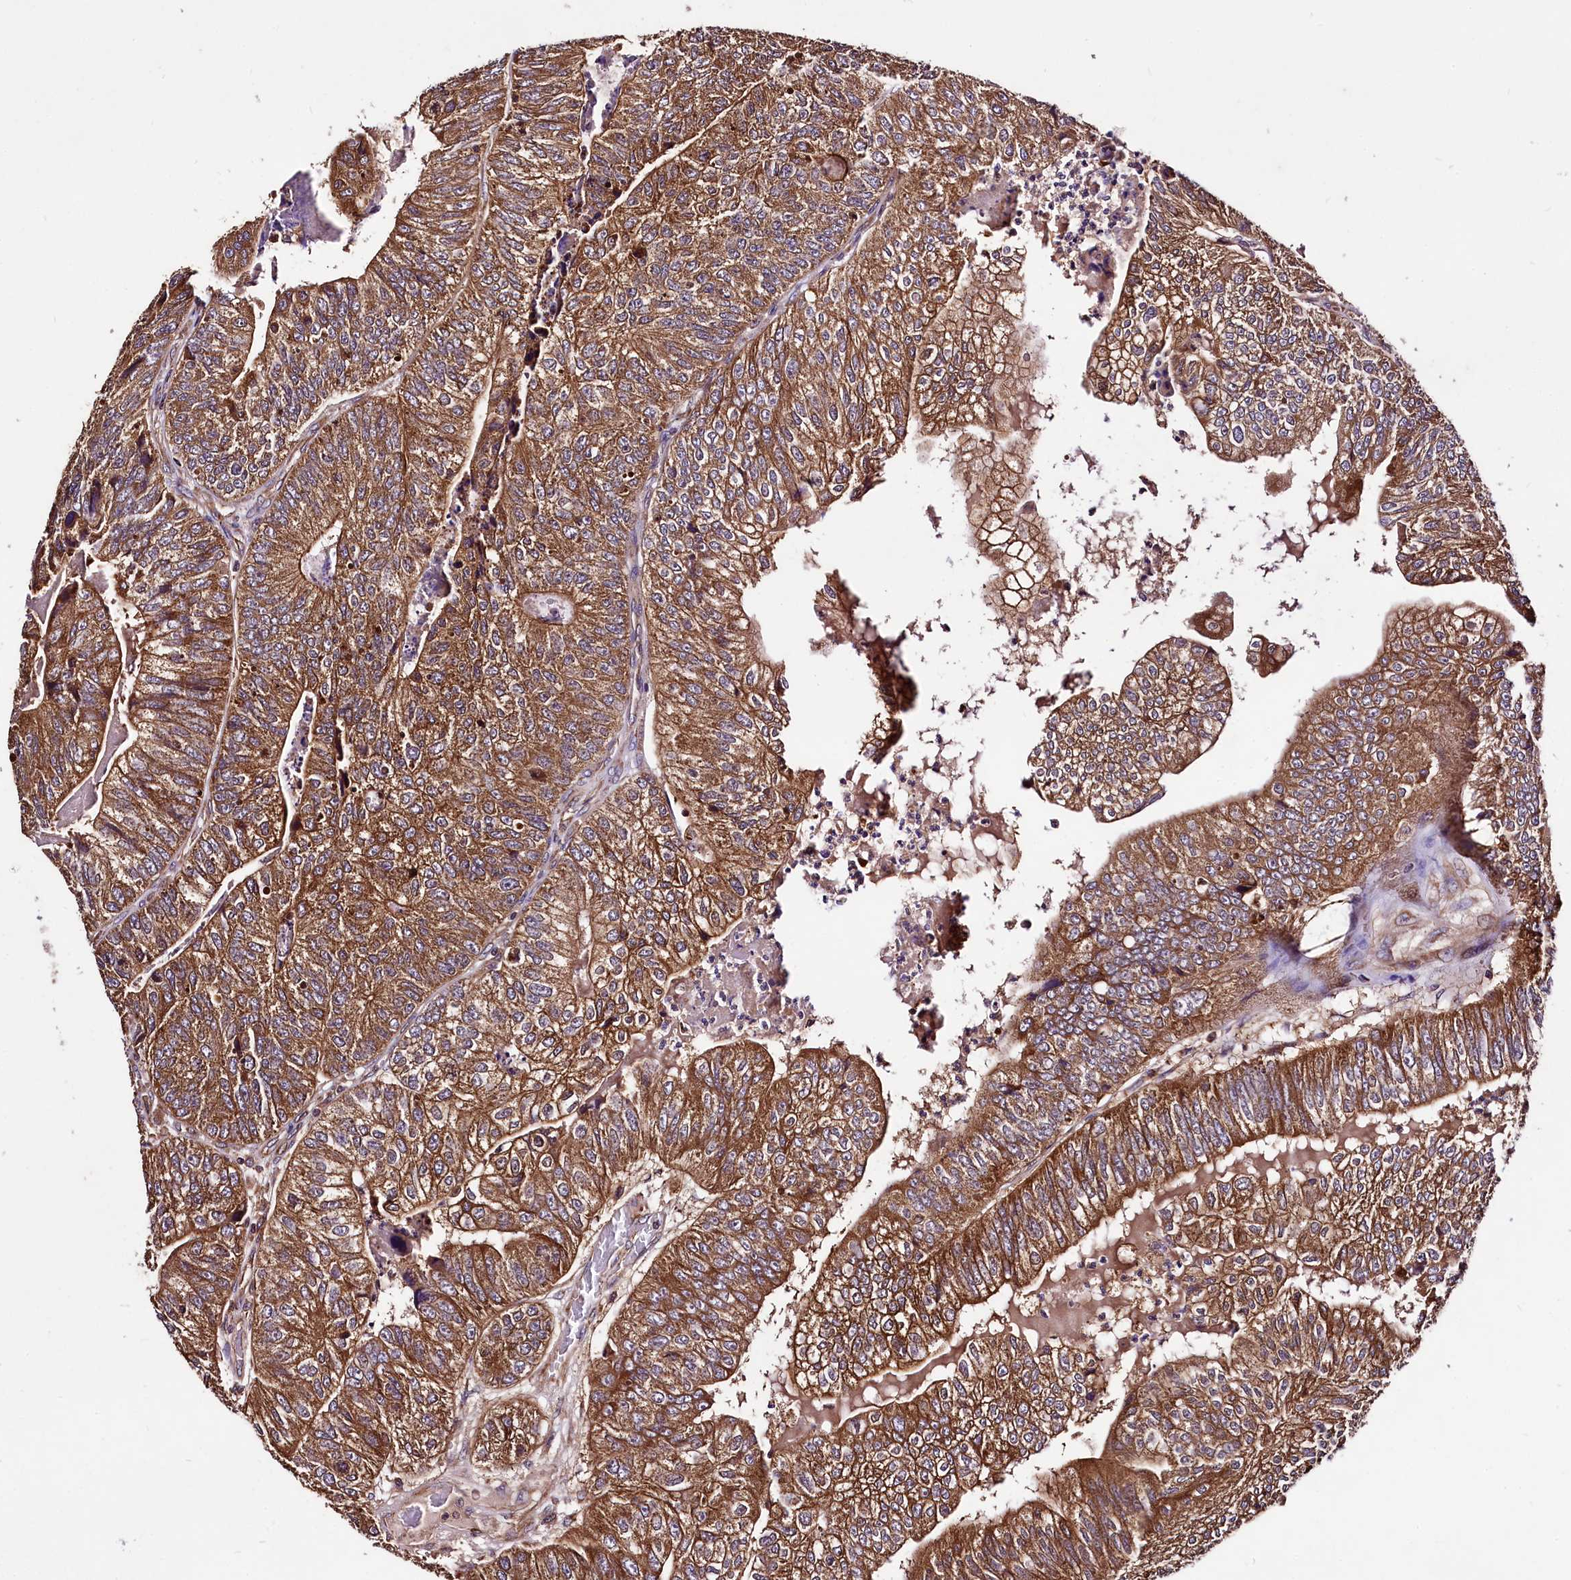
{"staining": {"intensity": "strong", "quantity": ">75%", "location": "cytoplasmic/membranous"}, "tissue": "colorectal cancer", "cell_type": "Tumor cells", "image_type": "cancer", "snomed": [{"axis": "morphology", "description": "Adenocarcinoma, NOS"}, {"axis": "topography", "description": "Colon"}], "caption": "This histopathology image demonstrates immunohistochemistry (IHC) staining of human colorectal adenocarcinoma, with high strong cytoplasmic/membranous positivity in approximately >75% of tumor cells.", "gene": "LRSAM1", "patient": {"sex": "female", "age": 67}}